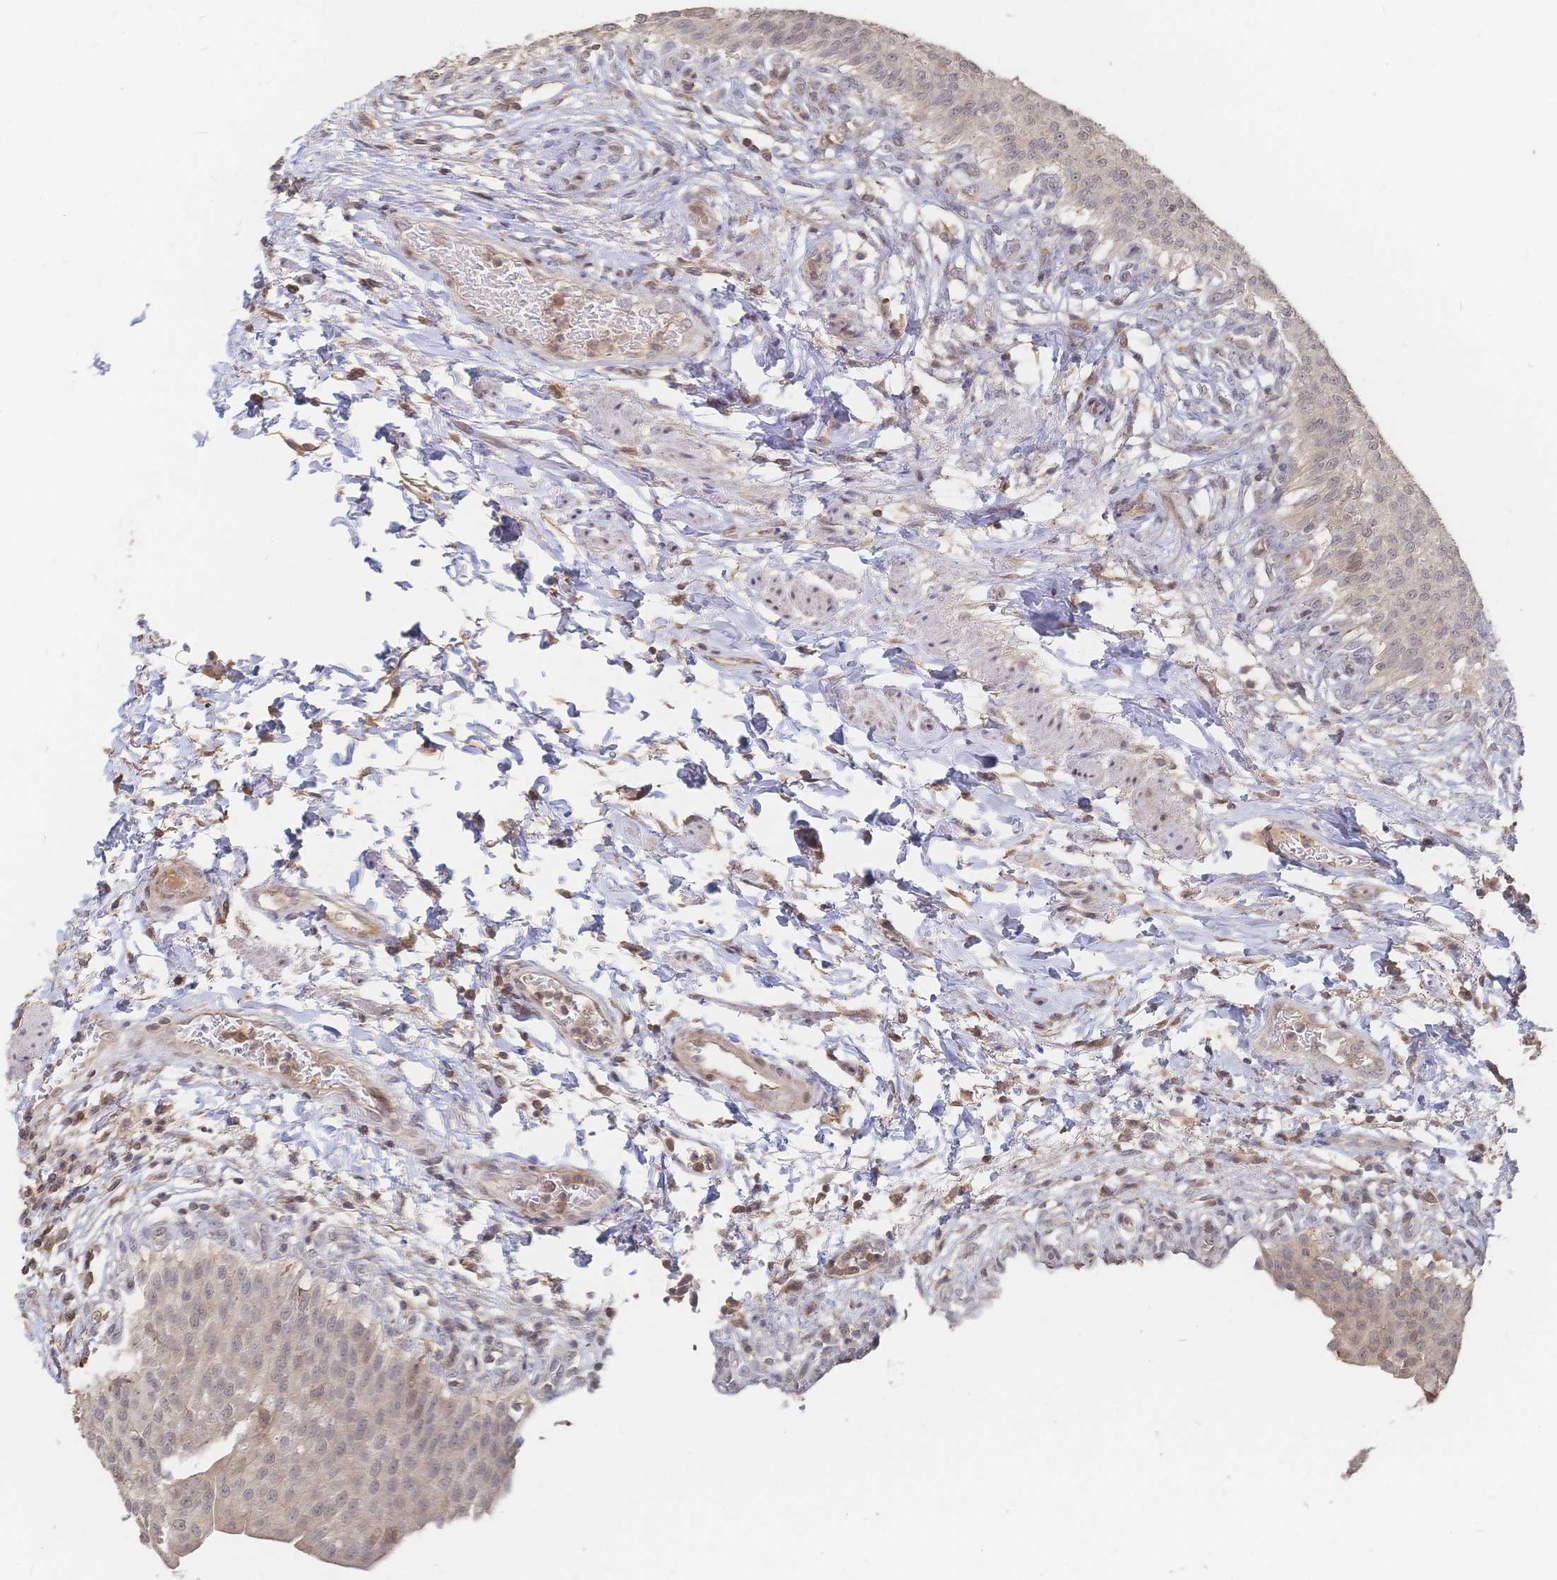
{"staining": {"intensity": "weak", "quantity": "25%-75%", "location": "cytoplasmic/membranous,nuclear"}, "tissue": "urinary bladder", "cell_type": "Urothelial cells", "image_type": "normal", "snomed": [{"axis": "morphology", "description": "Normal tissue, NOS"}, {"axis": "topography", "description": "Urinary bladder"}, {"axis": "topography", "description": "Peripheral nerve tissue"}], "caption": "Urothelial cells show weak cytoplasmic/membranous,nuclear expression in about 25%-75% of cells in benign urinary bladder. (Brightfield microscopy of DAB IHC at high magnification).", "gene": "LRP5", "patient": {"sex": "female", "age": 60}}